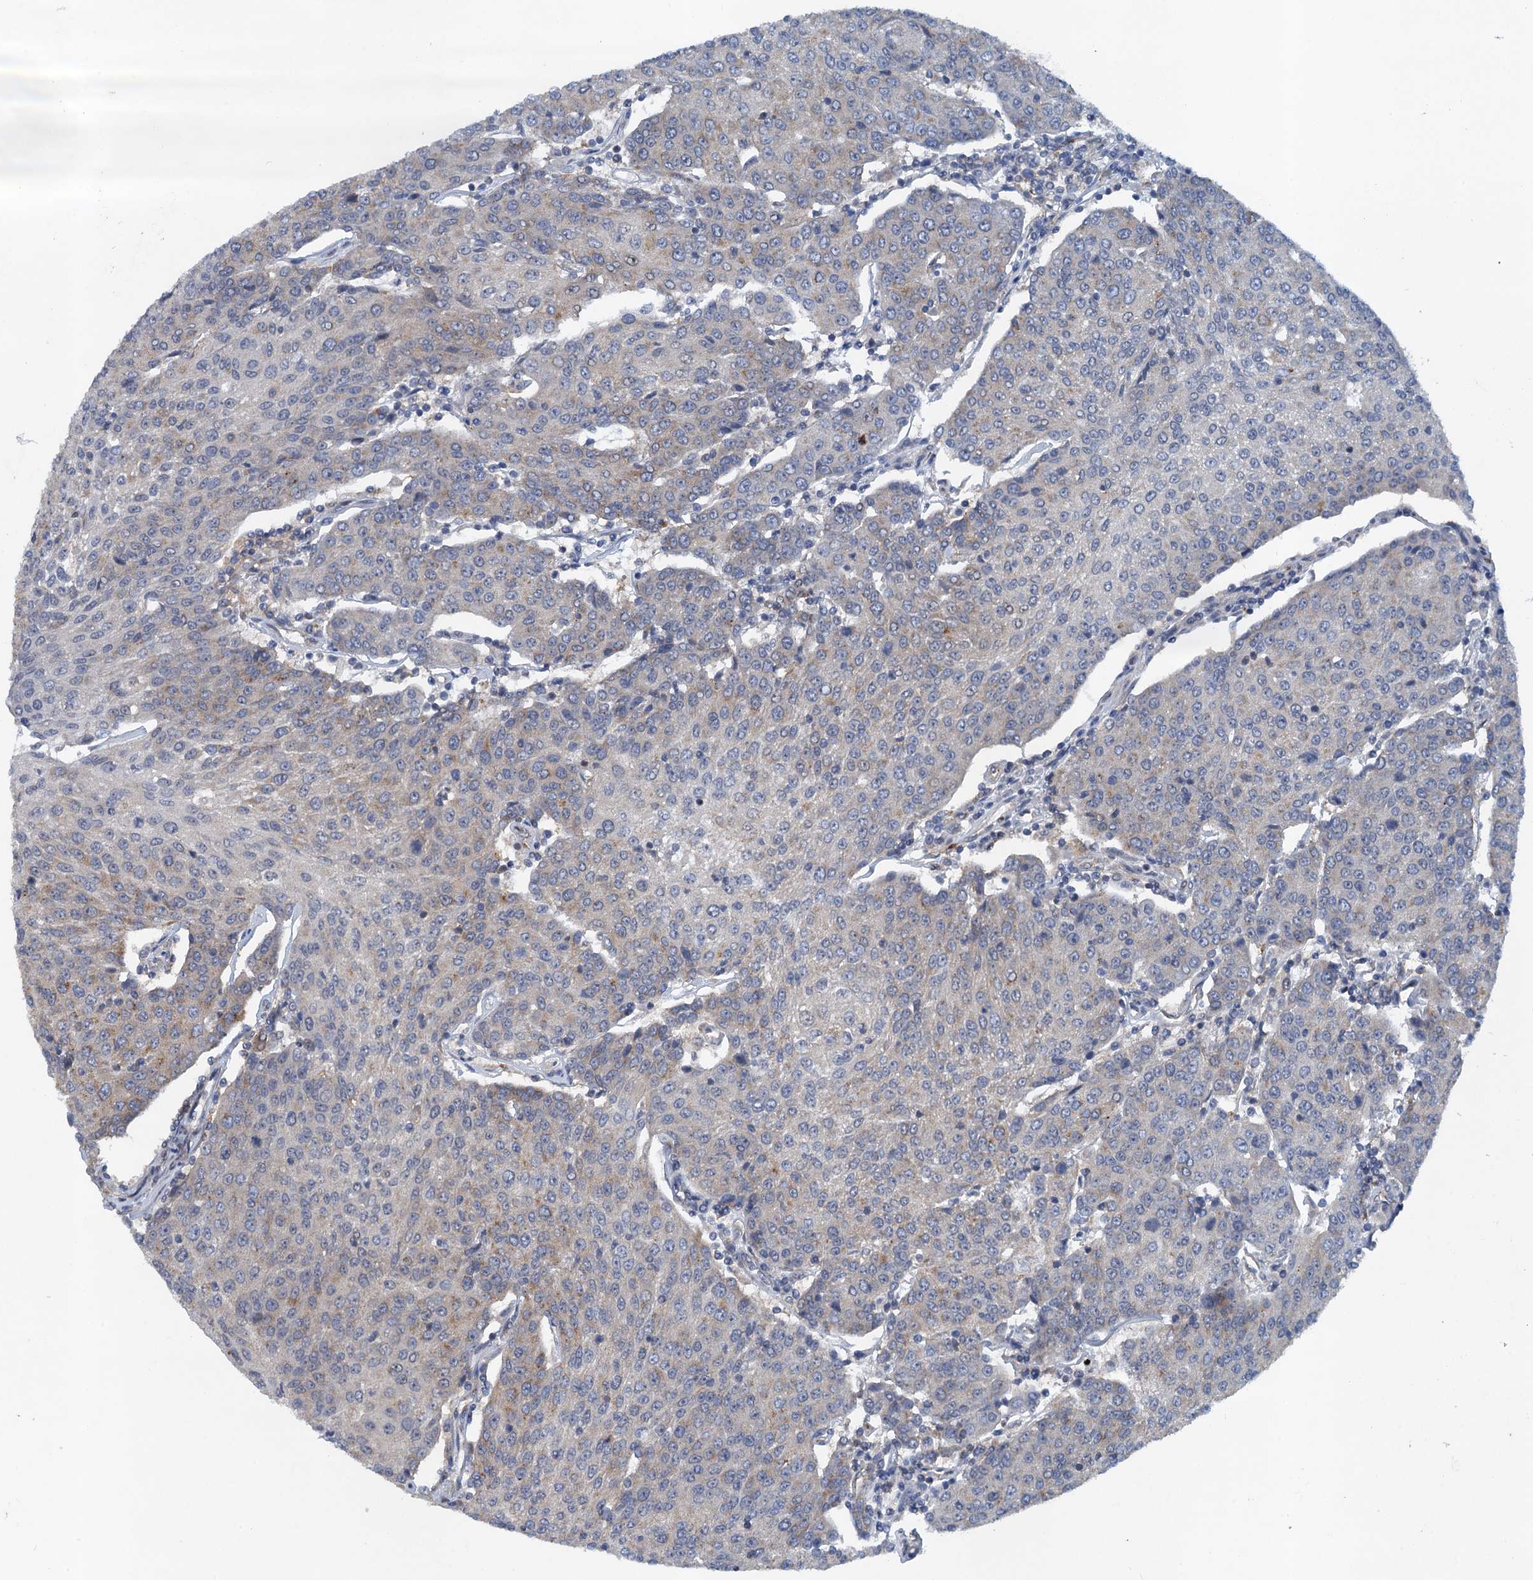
{"staining": {"intensity": "weak", "quantity": "<25%", "location": "cytoplasmic/membranous"}, "tissue": "urothelial cancer", "cell_type": "Tumor cells", "image_type": "cancer", "snomed": [{"axis": "morphology", "description": "Urothelial carcinoma, High grade"}, {"axis": "topography", "description": "Urinary bladder"}], "caption": "Protein analysis of urothelial cancer displays no significant staining in tumor cells. (Immunohistochemistry, brightfield microscopy, high magnification).", "gene": "NBEA", "patient": {"sex": "female", "age": 85}}